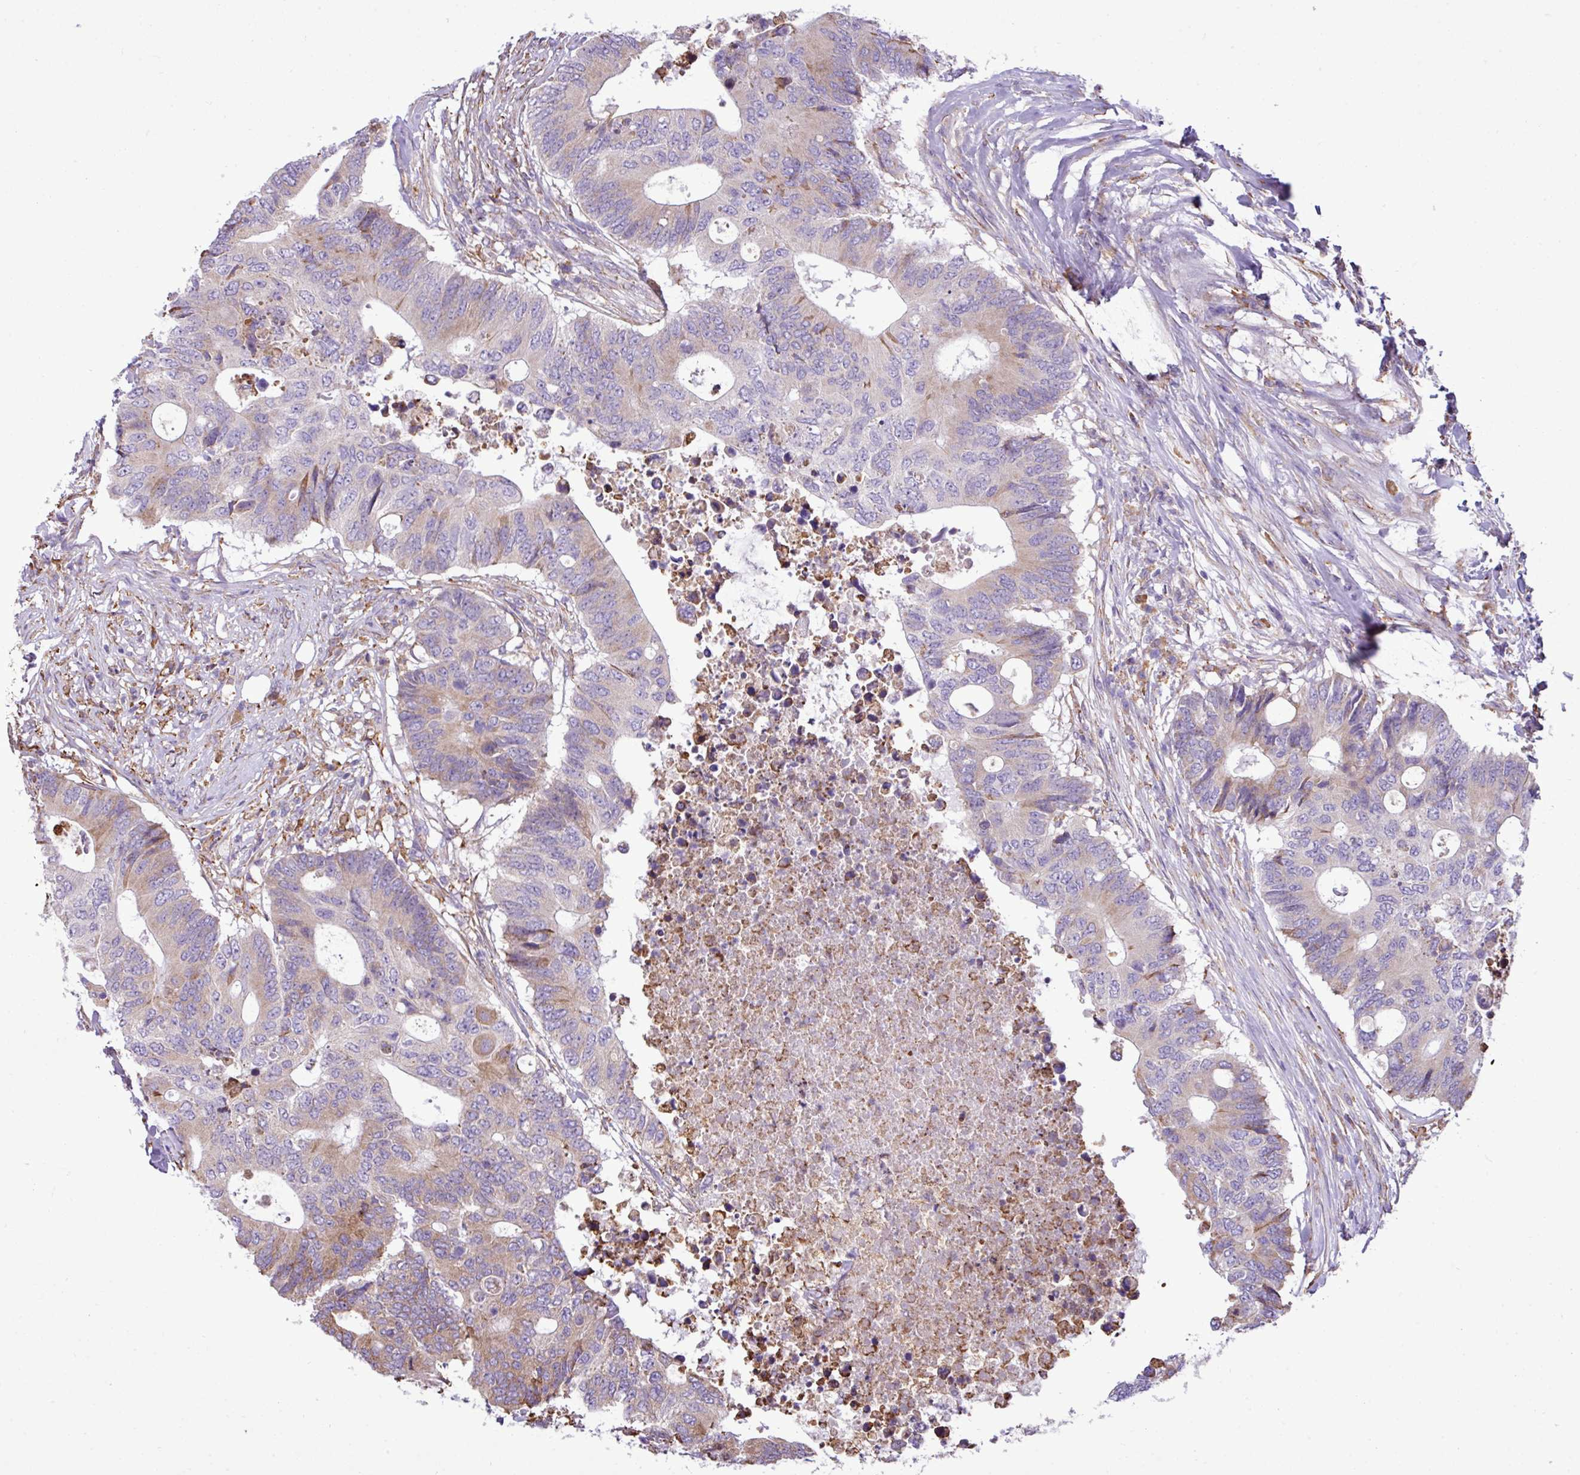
{"staining": {"intensity": "moderate", "quantity": "<25%", "location": "cytoplasmic/membranous"}, "tissue": "colorectal cancer", "cell_type": "Tumor cells", "image_type": "cancer", "snomed": [{"axis": "morphology", "description": "Adenocarcinoma, NOS"}, {"axis": "topography", "description": "Colon"}], "caption": "The immunohistochemical stain labels moderate cytoplasmic/membranous staining in tumor cells of colorectal adenocarcinoma tissue.", "gene": "ZSCAN5A", "patient": {"sex": "male", "age": 71}}